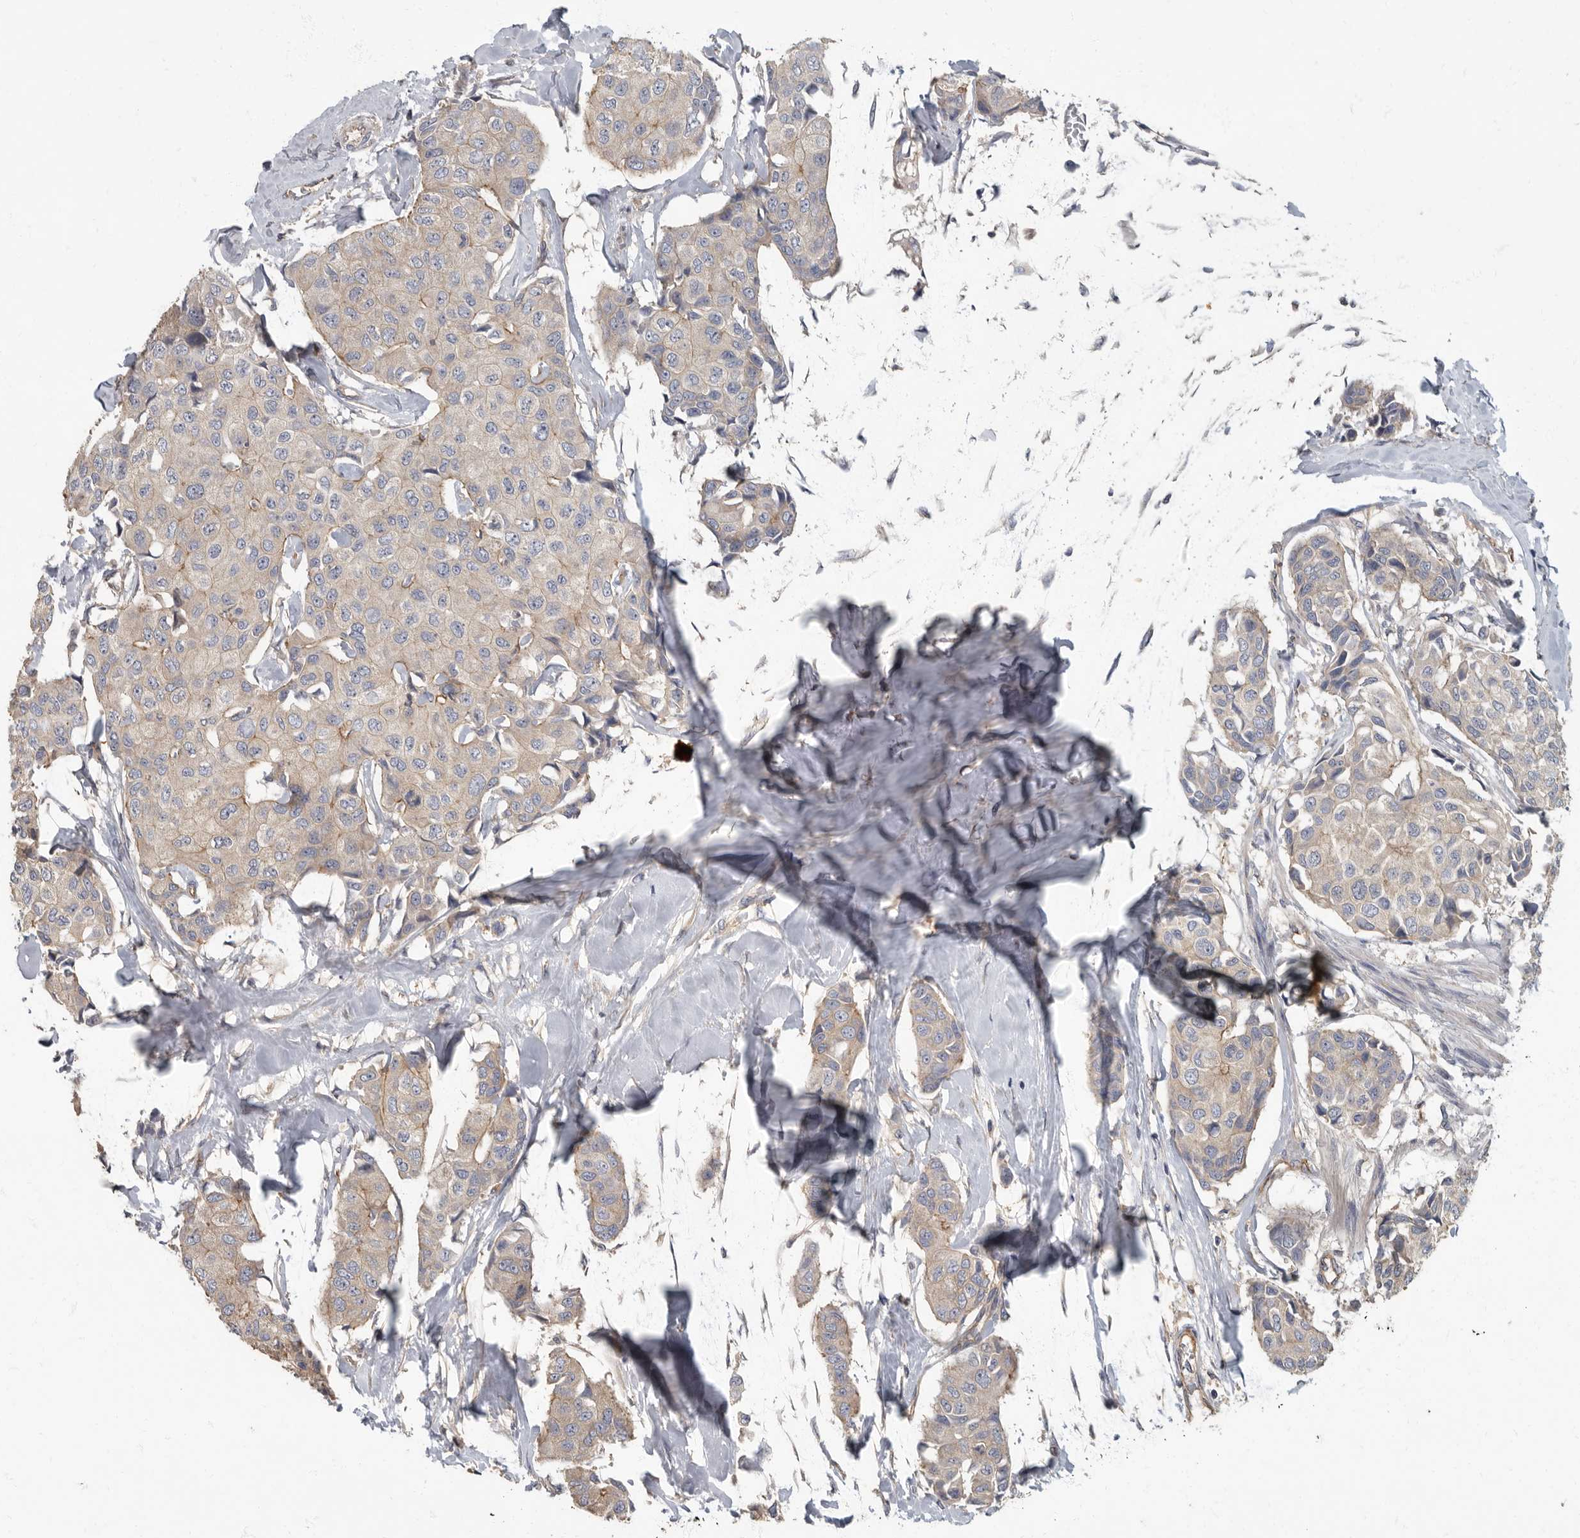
{"staining": {"intensity": "weak", "quantity": ">75%", "location": "cytoplasmic/membranous"}, "tissue": "breast cancer", "cell_type": "Tumor cells", "image_type": "cancer", "snomed": [{"axis": "morphology", "description": "Duct carcinoma"}, {"axis": "topography", "description": "Breast"}], "caption": "Breast intraductal carcinoma stained with a brown dye demonstrates weak cytoplasmic/membranous positive expression in approximately >75% of tumor cells.", "gene": "PDK1", "patient": {"sex": "female", "age": 80}}